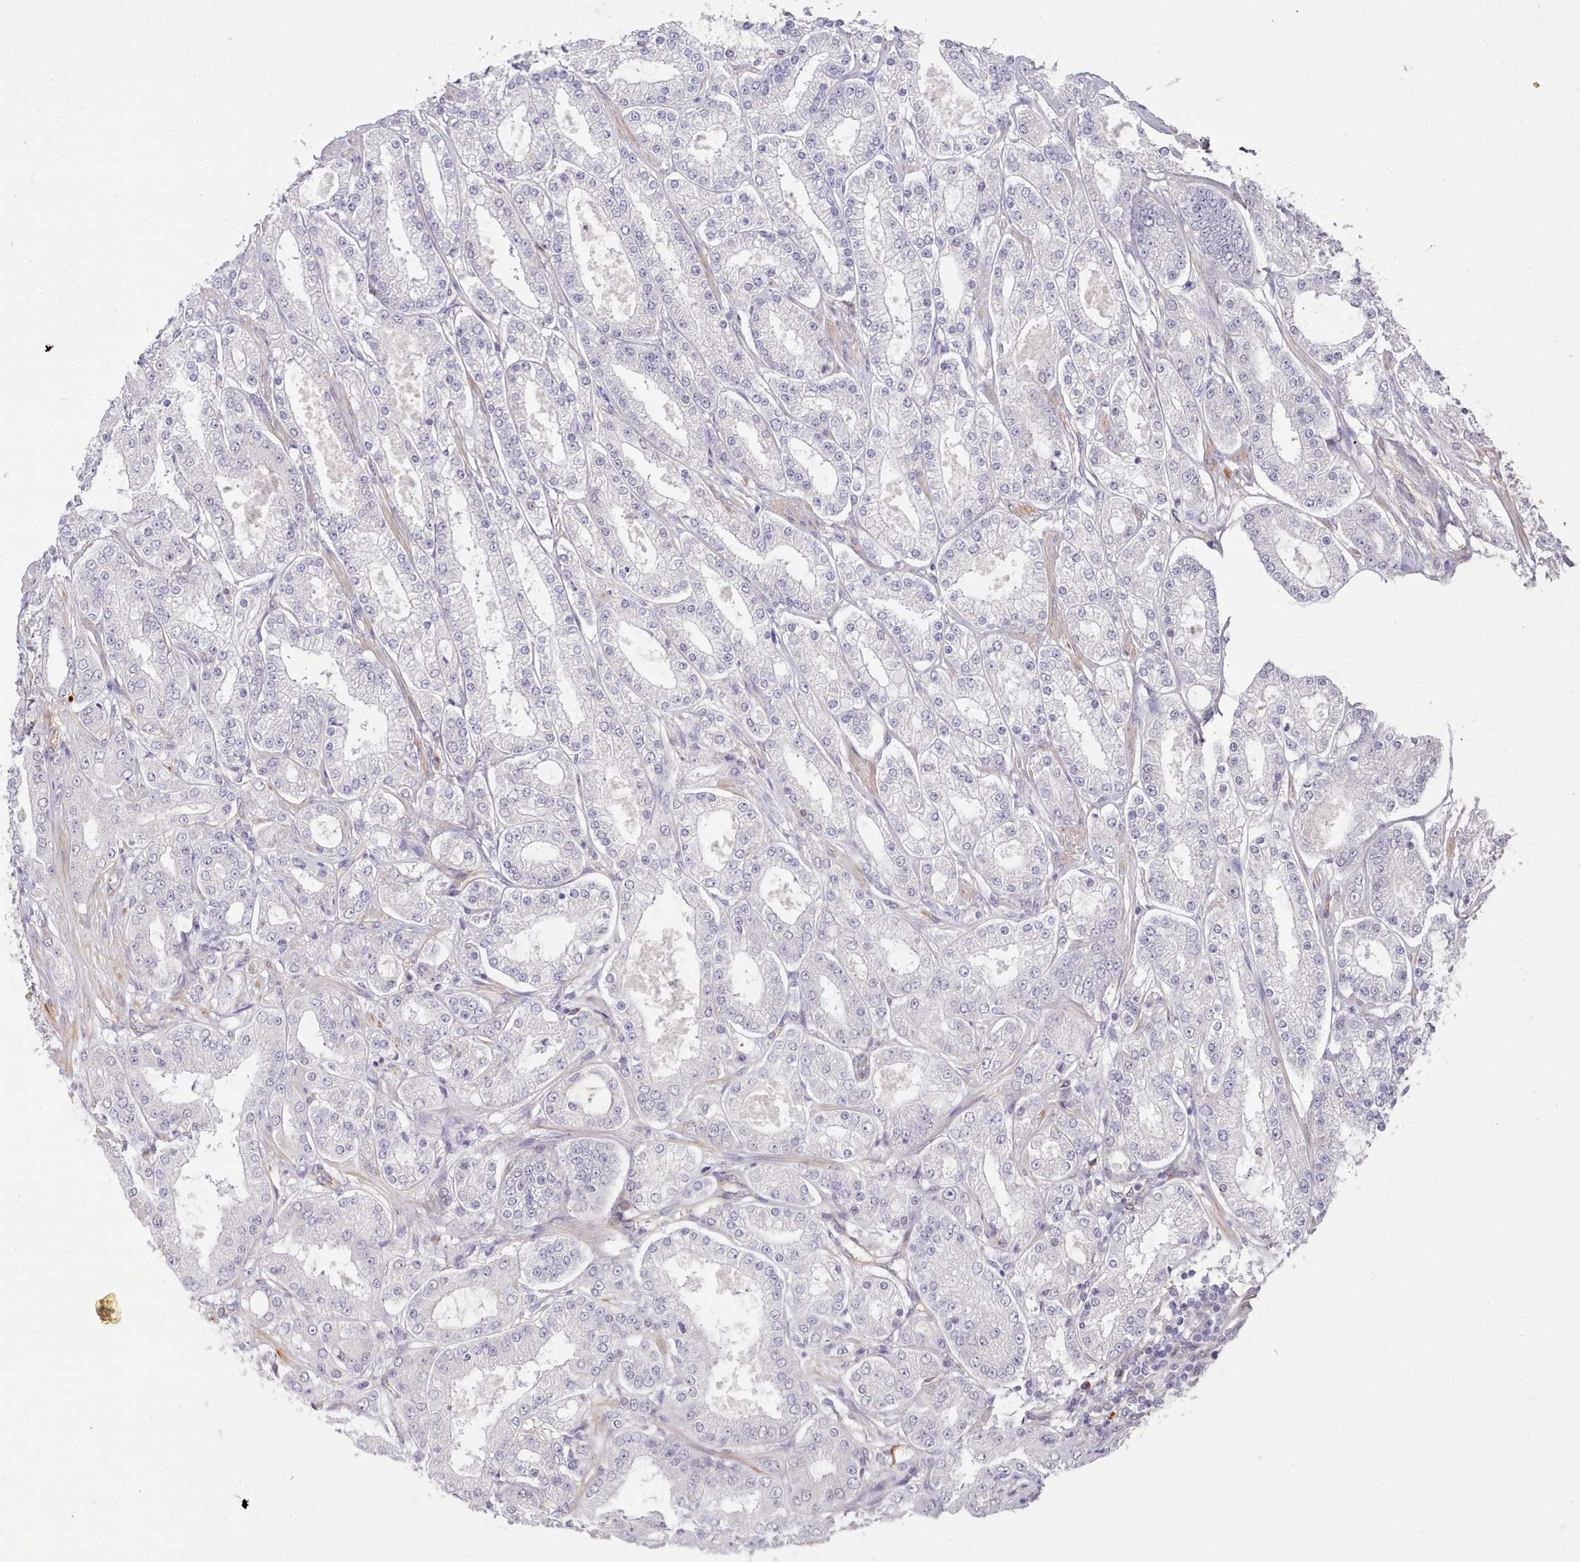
{"staining": {"intensity": "negative", "quantity": "none", "location": "none"}, "tissue": "prostate cancer", "cell_type": "Tumor cells", "image_type": "cancer", "snomed": [{"axis": "morphology", "description": "Adenocarcinoma, High grade"}, {"axis": "topography", "description": "Prostate"}], "caption": "Immunohistochemistry micrograph of human prostate cancer (adenocarcinoma (high-grade)) stained for a protein (brown), which shows no expression in tumor cells.", "gene": "ZC3H13", "patient": {"sex": "male", "age": 68}}